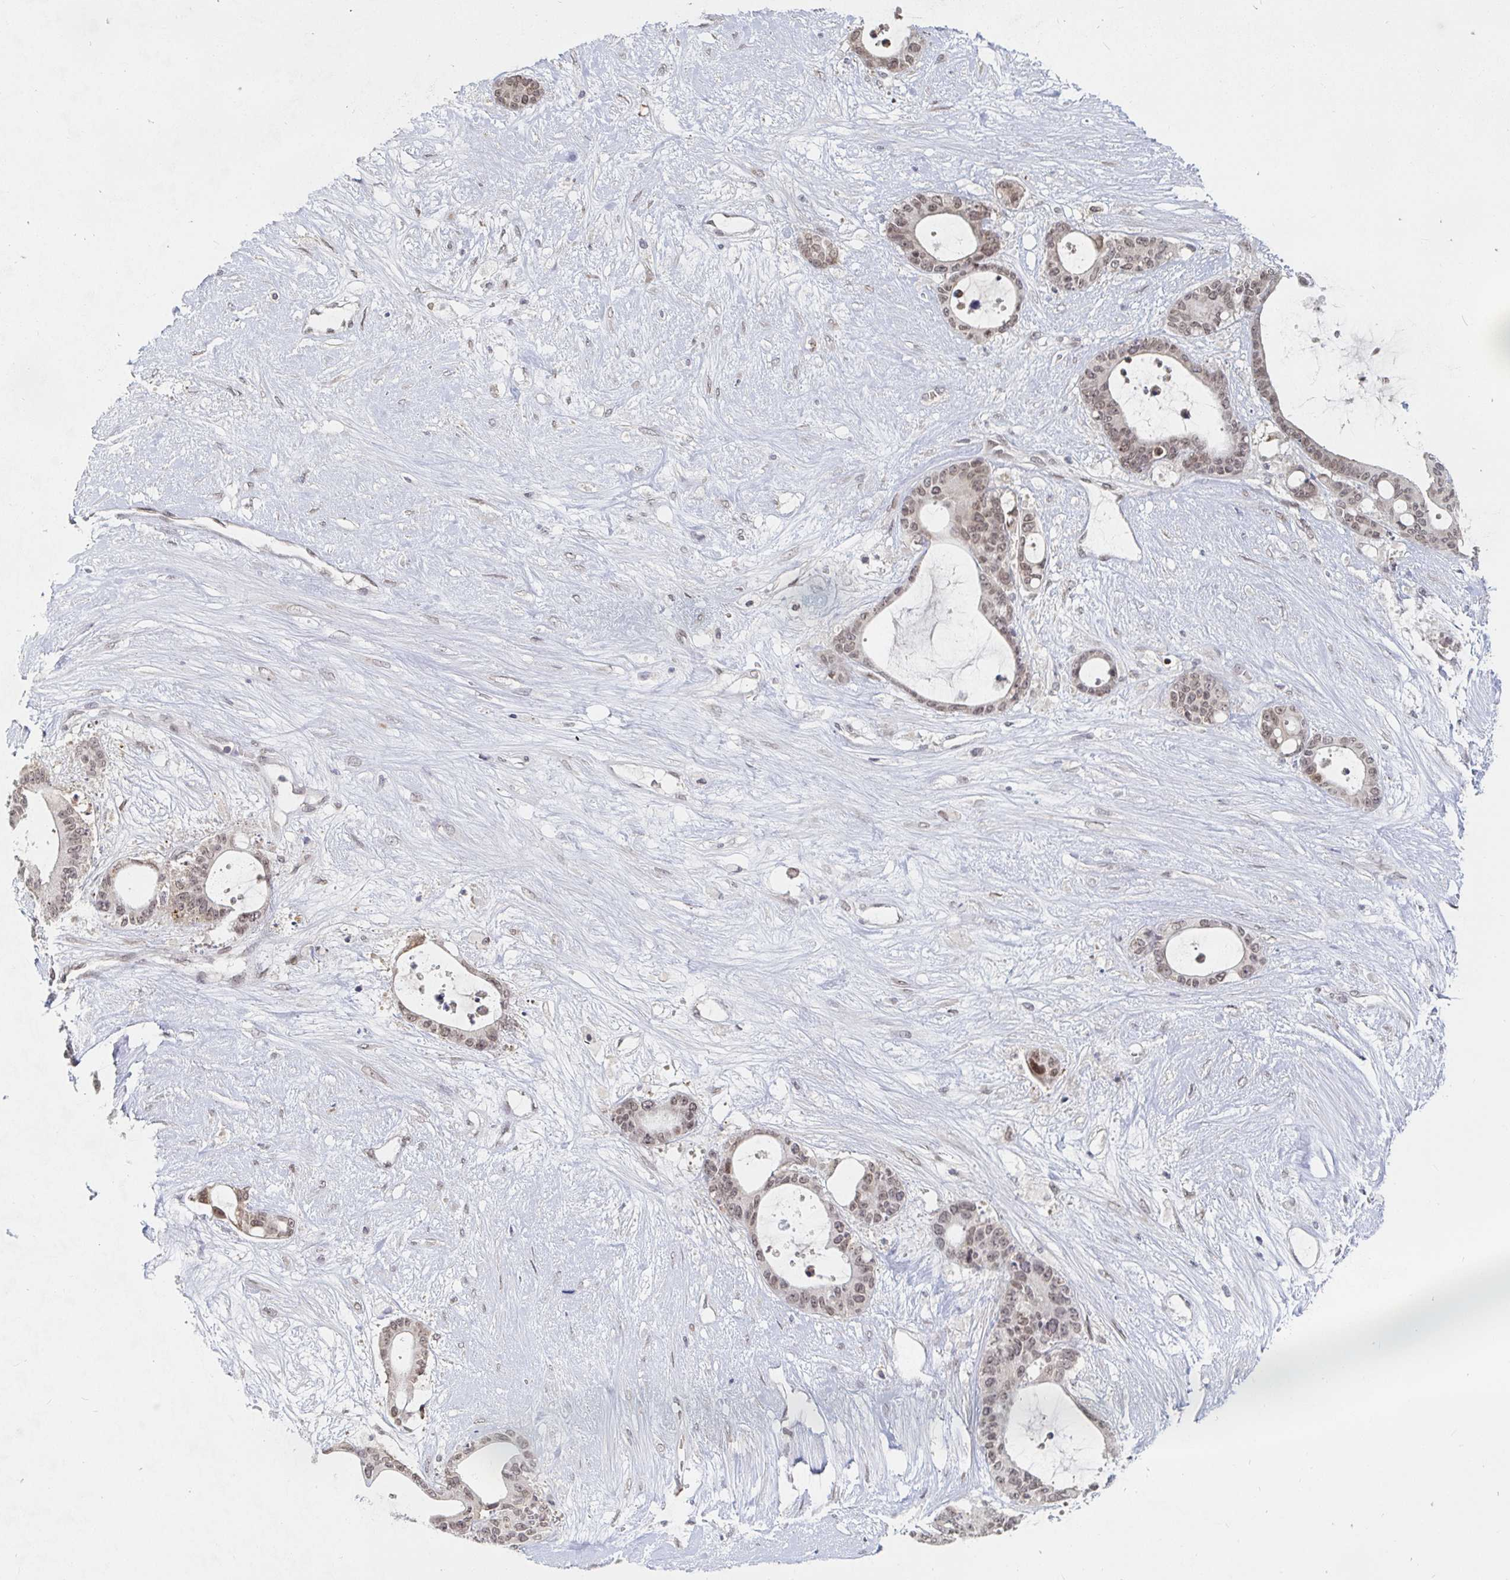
{"staining": {"intensity": "weak", "quantity": "25%-75%", "location": "nuclear"}, "tissue": "liver cancer", "cell_type": "Tumor cells", "image_type": "cancer", "snomed": [{"axis": "morphology", "description": "Normal tissue, NOS"}, {"axis": "morphology", "description": "Cholangiocarcinoma"}, {"axis": "topography", "description": "Liver"}, {"axis": "topography", "description": "Peripheral nerve tissue"}], "caption": "Immunohistochemical staining of cholangiocarcinoma (liver) reveals low levels of weak nuclear protein staining in about 25%-75% of tumor cells.", "gene": "CHD2", "patient": {"sex": "female", "age": 73}}